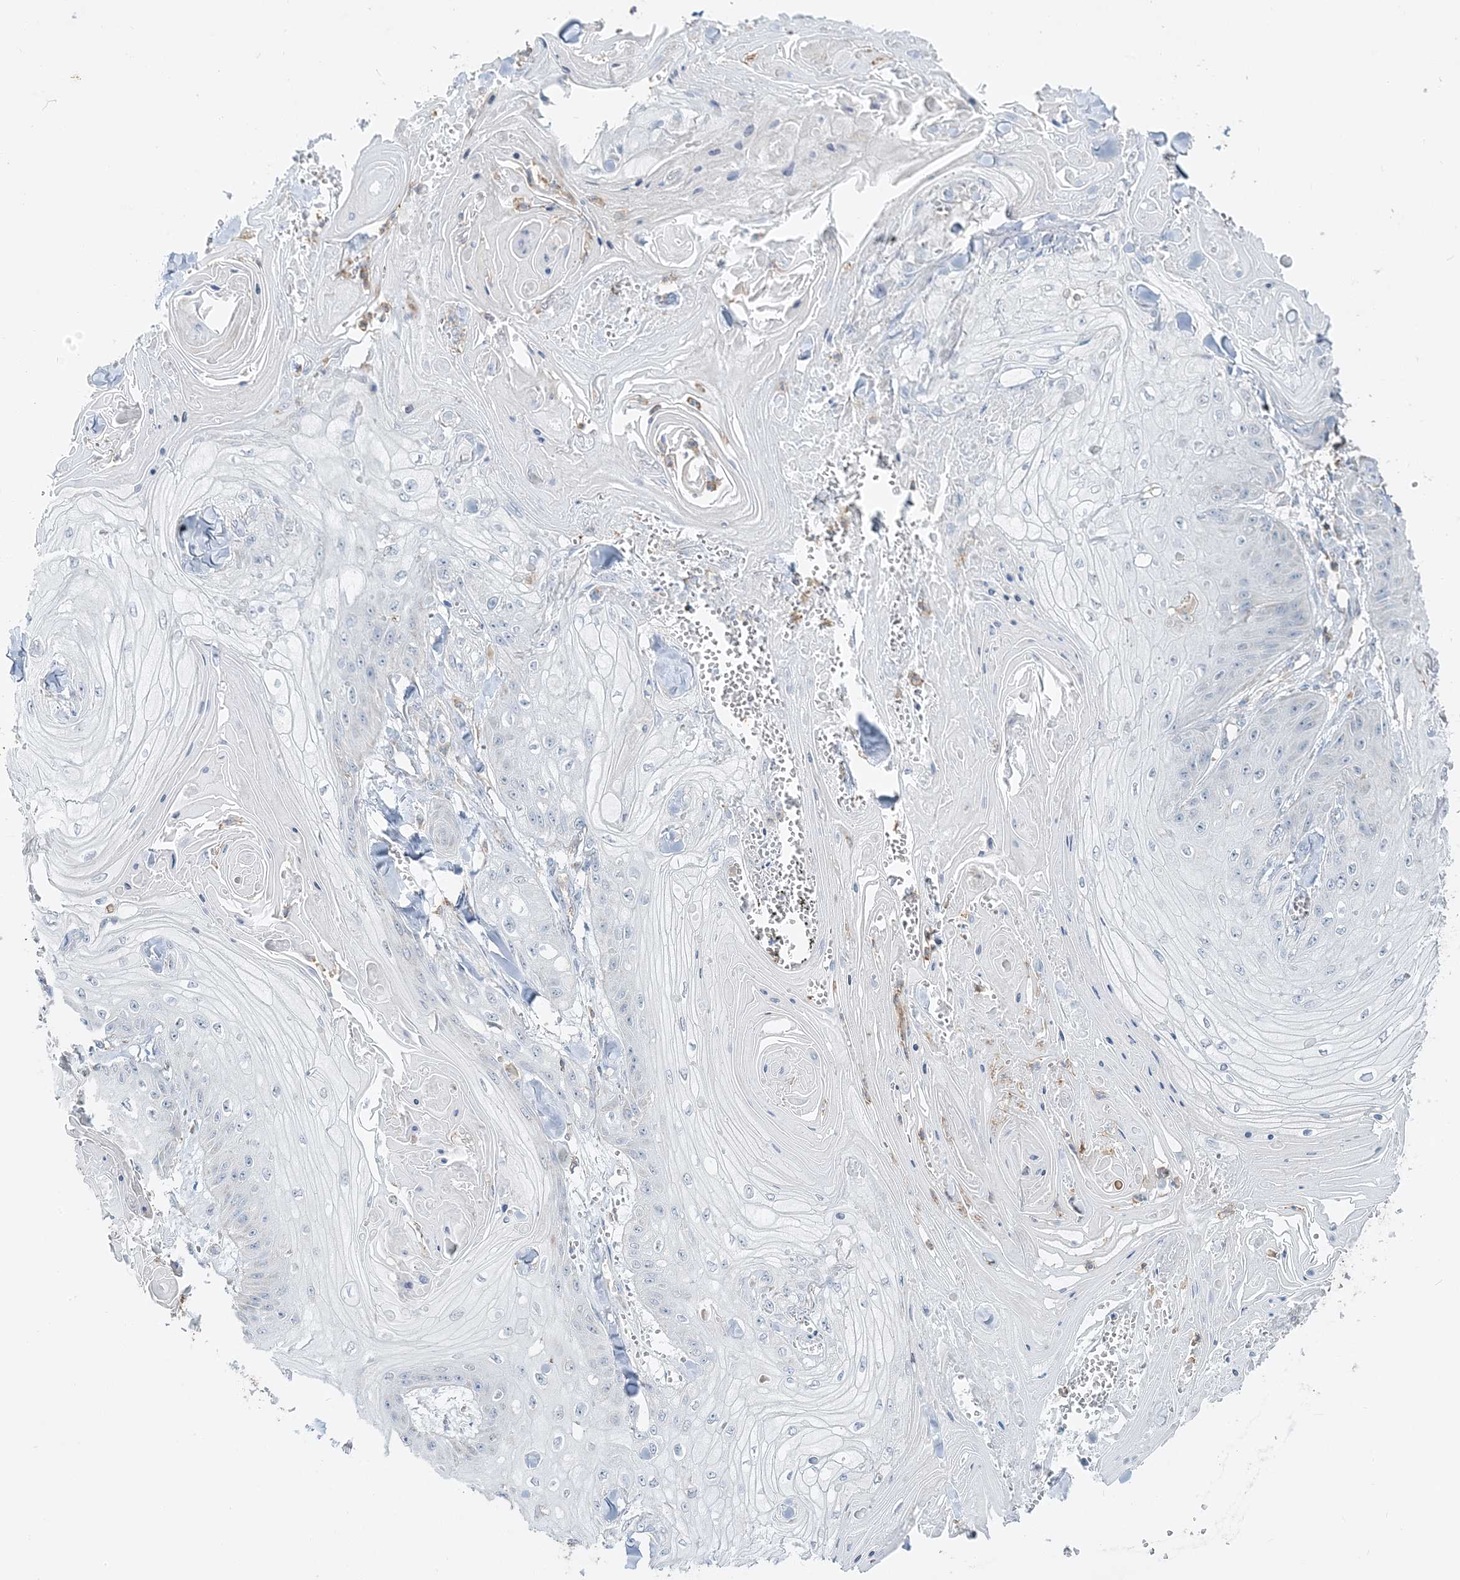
{"staining": {"intensity": "negative", "quantity": "none", "location": "none"}, "tissue": "skin cancer", "cell_type": "Tumor cells", "image_type": "cancer", "snomed": [{"axis": "morphology", "description": "Squamous cell carcinoma, NOS"}, {"axis": "topography", "description": "Skin"}], "caption": "A micrograph of human skin cancer is negative for staining in tumor cells. (Immunohistochemistry (ihc), brightfield microscopy, high magnification).", "gene": "TMLHE", "patient": {"sex": "male", "age": 74}}